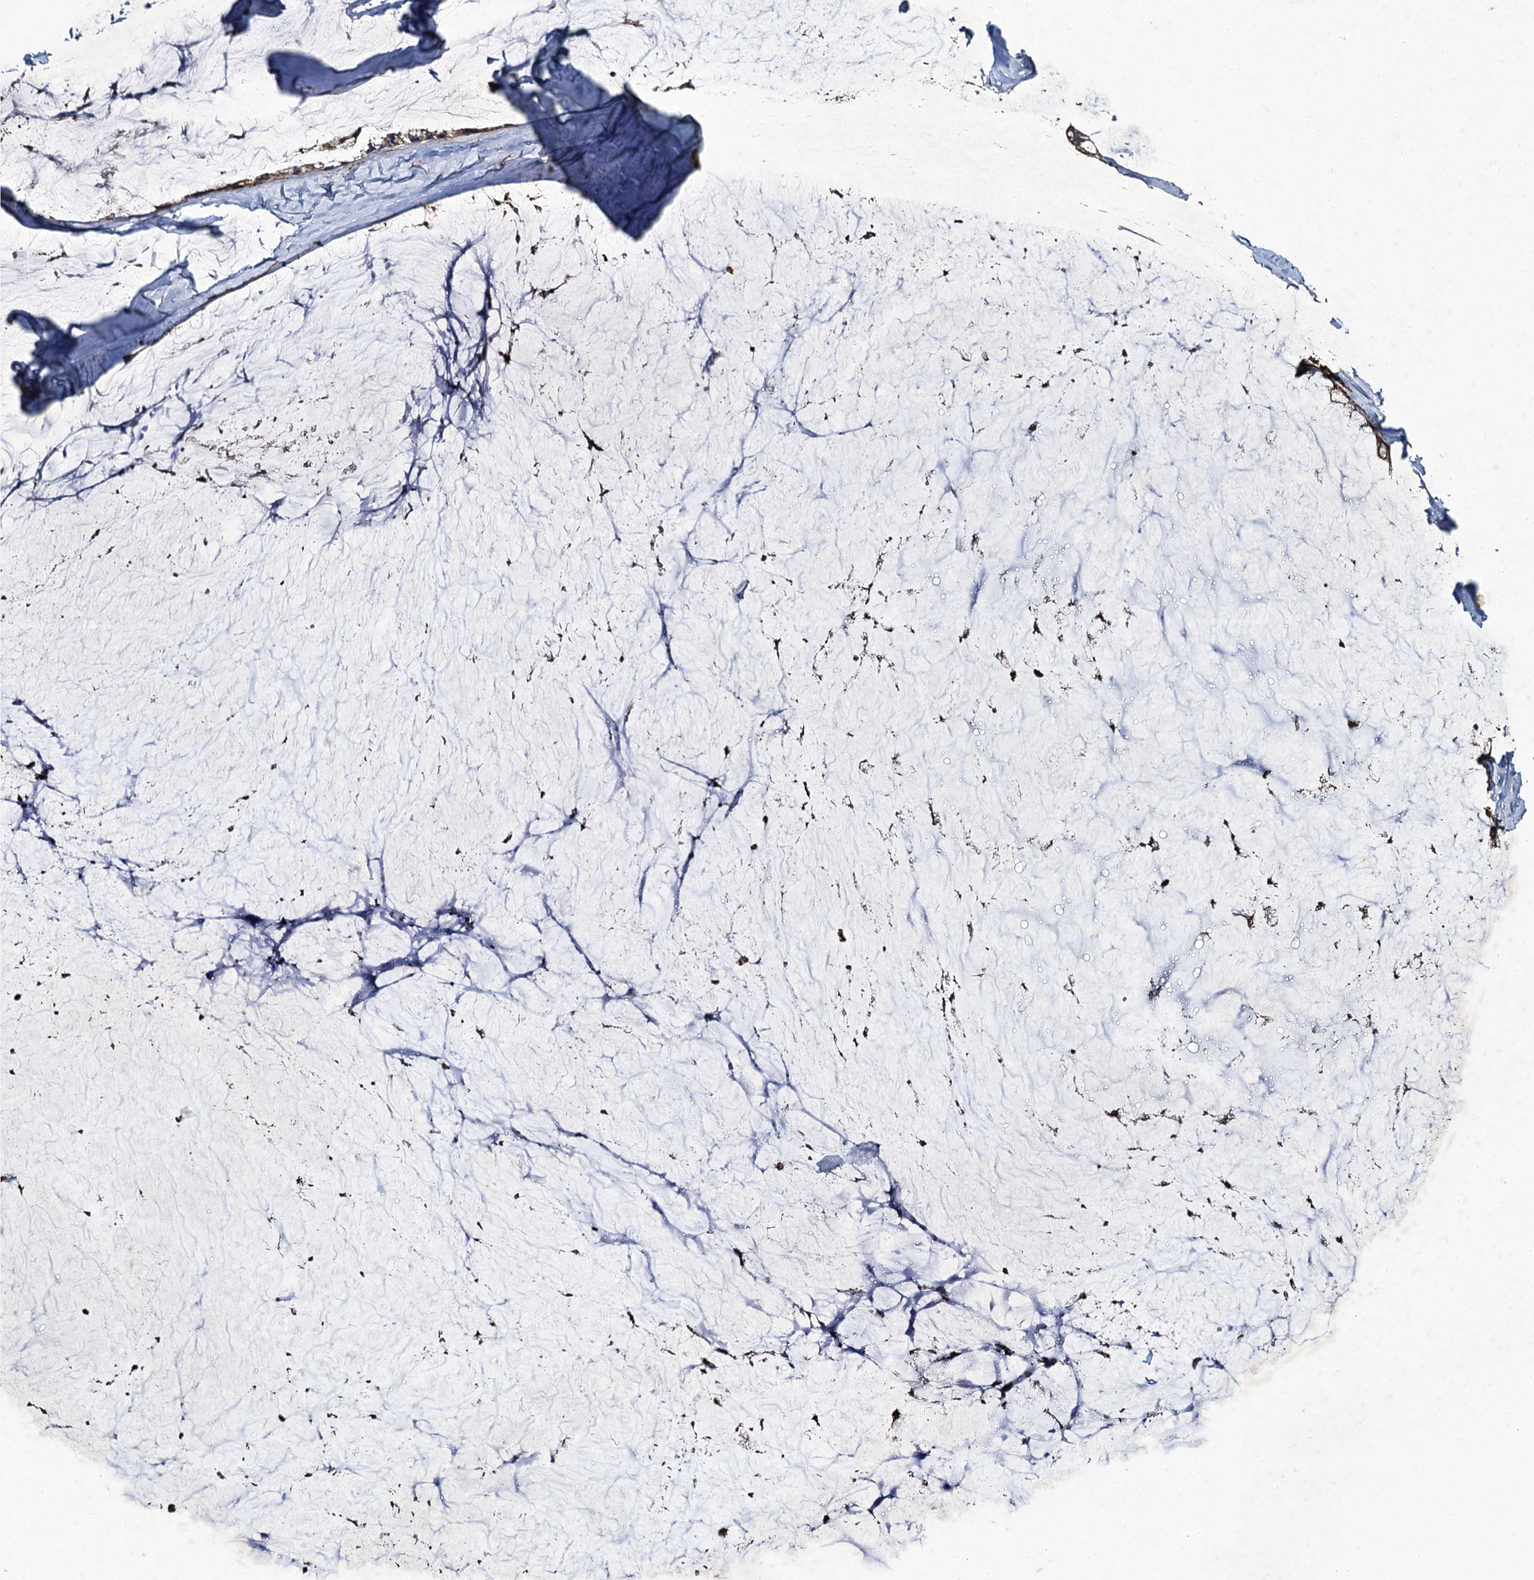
{"staining": {"intensity": "weak", "quantity": "25%-75%", "location": "cytoplasmic/membranous"}, "tissue": "ovarian cancer", "cell_type": "Tumor cells", "image_type": "cancer", "snomed": [{"axis": "morphology", "description": "Cystadenocarcinoma, mucinous, NOS"}, {"axis": "topography", "description": "Ovary"}], "caption": "About 25%-75% of tumor cells in human ovarian mucinous cystadenocarcinoma display weak cytoplasmic/membranous protein positivity as visualized by brown immunohistochemical staining.", "gene": "SLC11A2", "patient": {"sex": "female", "age": 39}}